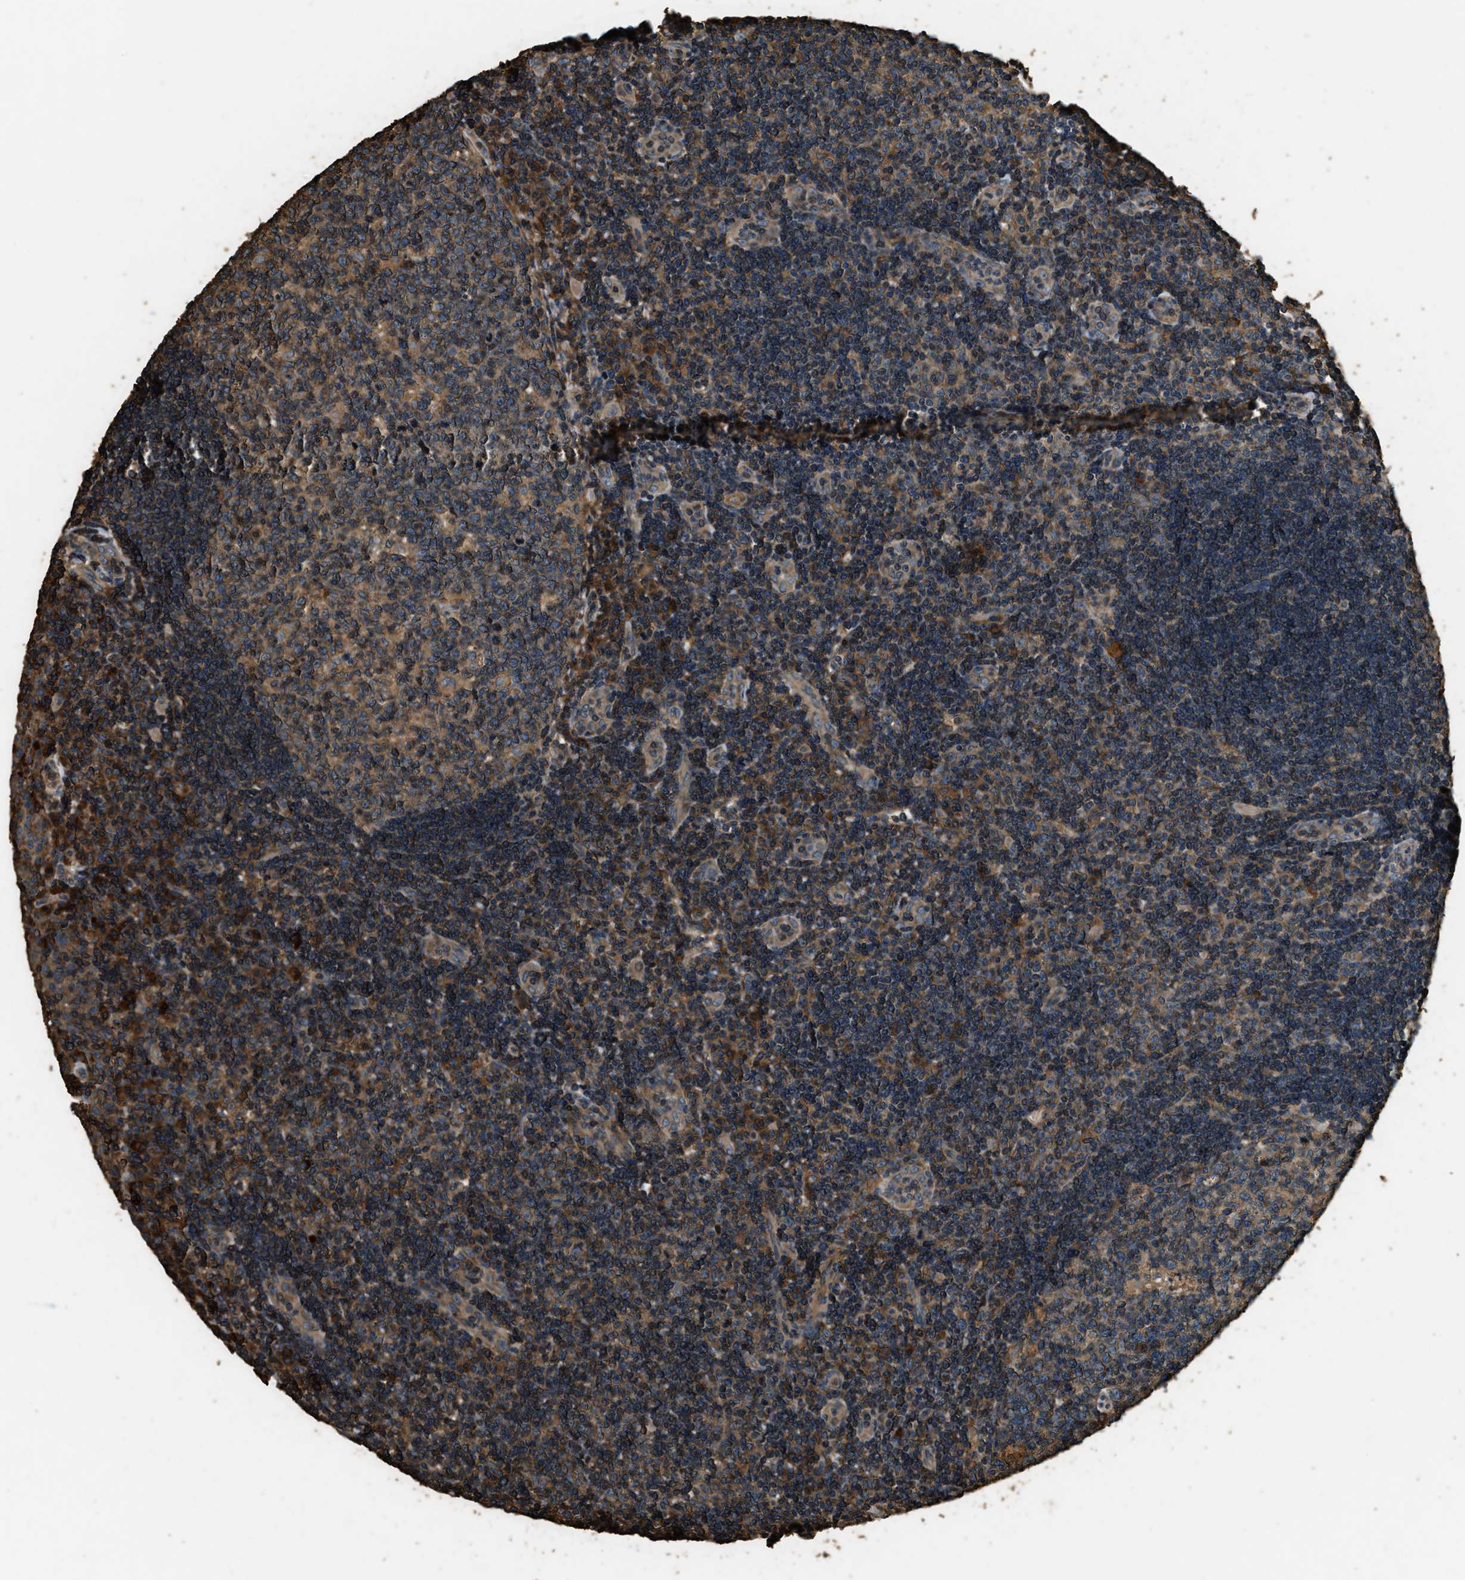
{"staining": {"intensity": "weak", "quantity": ">75%", "location": "cytoplasmic/membranous"}, "tissue": "tonsil", "cell_type": "Germinal center cells", "image_type": "normal", "snomed": [{"axis": "morphology", "description": "Normal tissue, NOS"}, {"axis": "topography", "description": "Tonsil"}], "caption": "A micrograph of tonsil stained for a protein shows weak cytoplasmic/membranous brown staining in germinal center cells. The staining is performed using DAB (3,3'-diaminobenzidine) brown chromogen to label protein expression. The nuclei are counter-stained blue using hematoxylin.", "gene": "ERGIC1", "patient": {"sex": "female", "age": 40}}